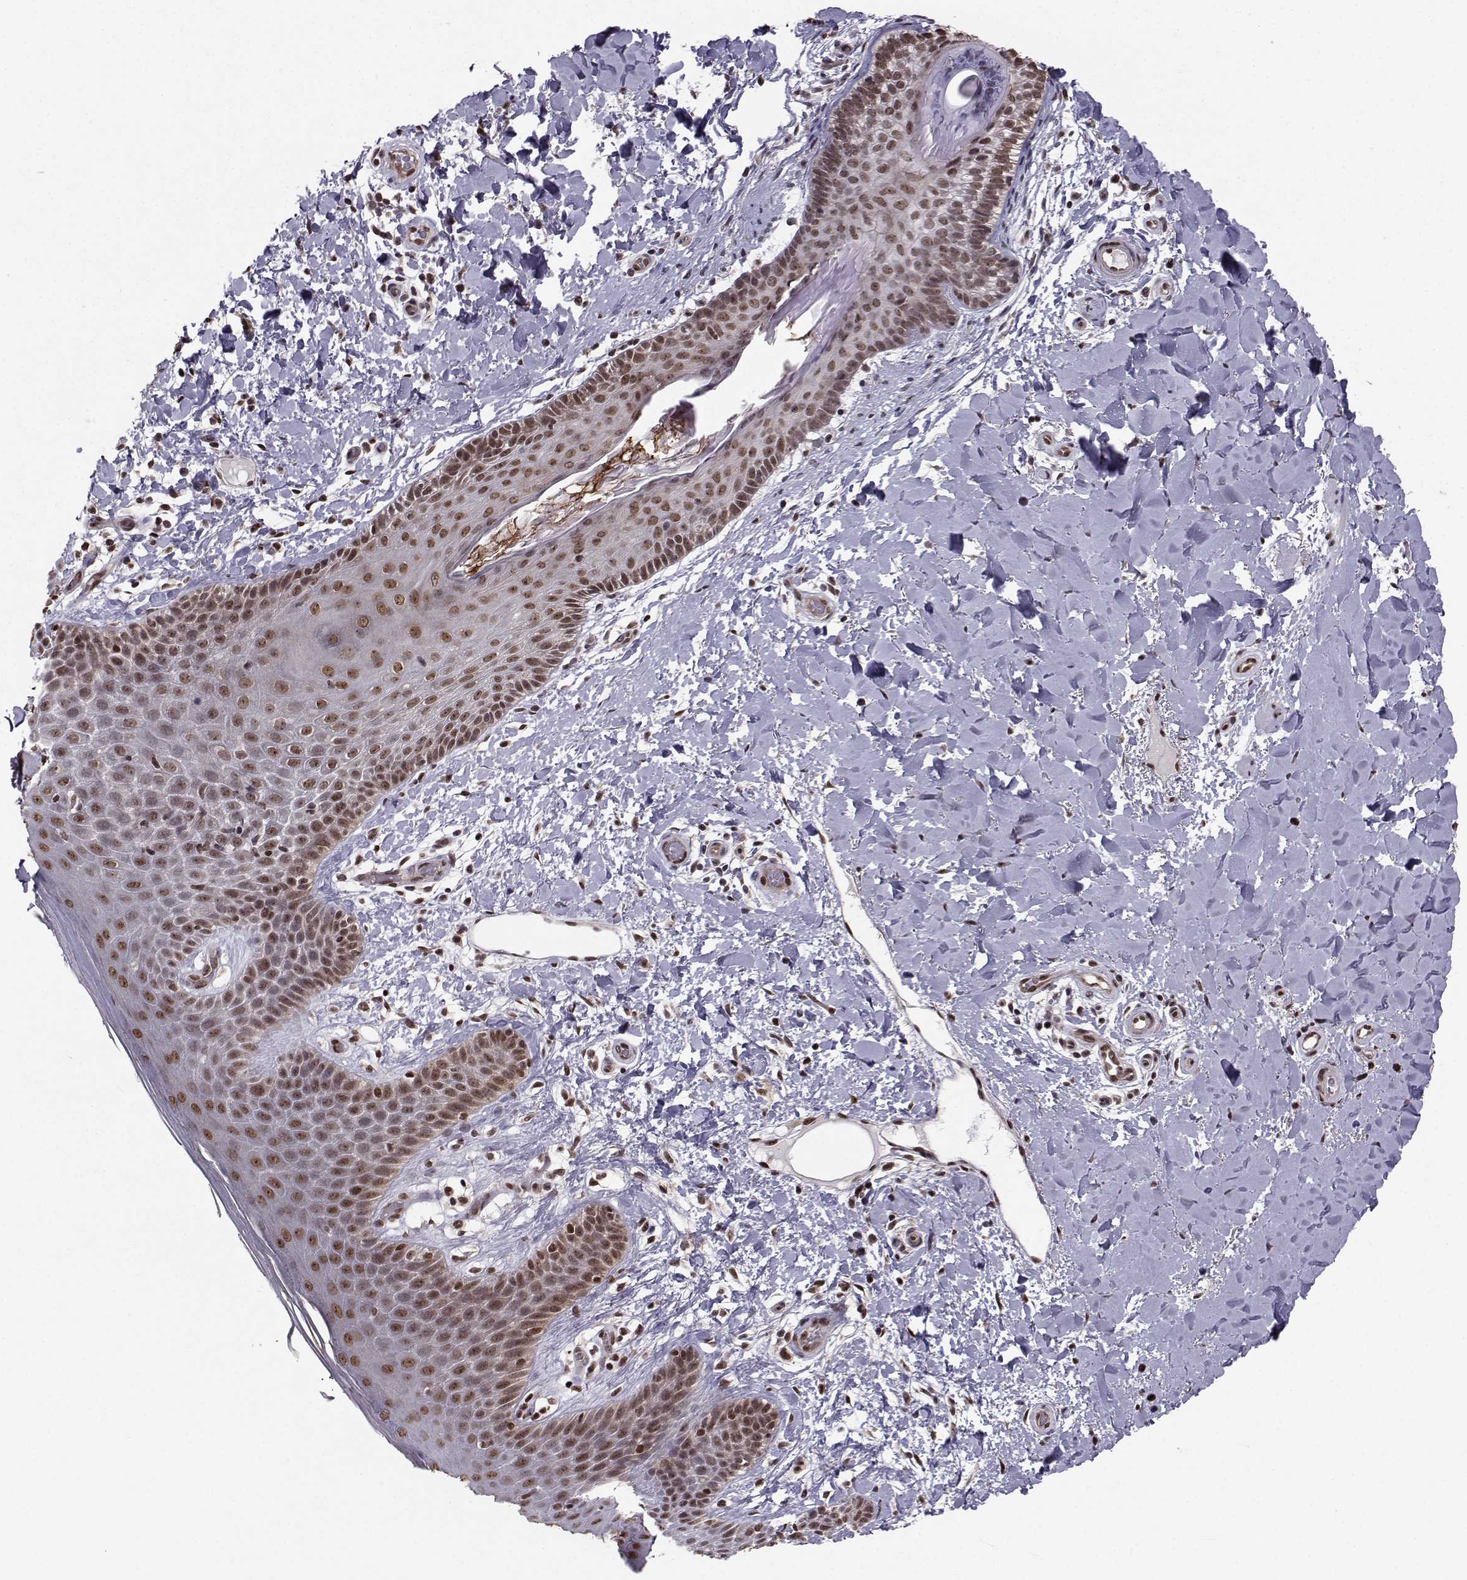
{"staining": {"intensity": "strong", "quantity": ">75%", "location": "nuclear"}, "tissue": "skin", "cell_type": "Epidermal cells", "image_type": "normal", "snomed": [{"axis": "morphology", "description": "Normal tissue, NOS"}, {"axis": "topography", "description": "Anal"}], "caption": "The histopathology image exhibits a brown stain indicating the presence of a protein in the nuclear of epidermal cells in skin. (brown staining indicates protein expression, while blue staining denotes nuclei).", "gene": "PKN2", "patient": {"sex": "male", "age": 36}}